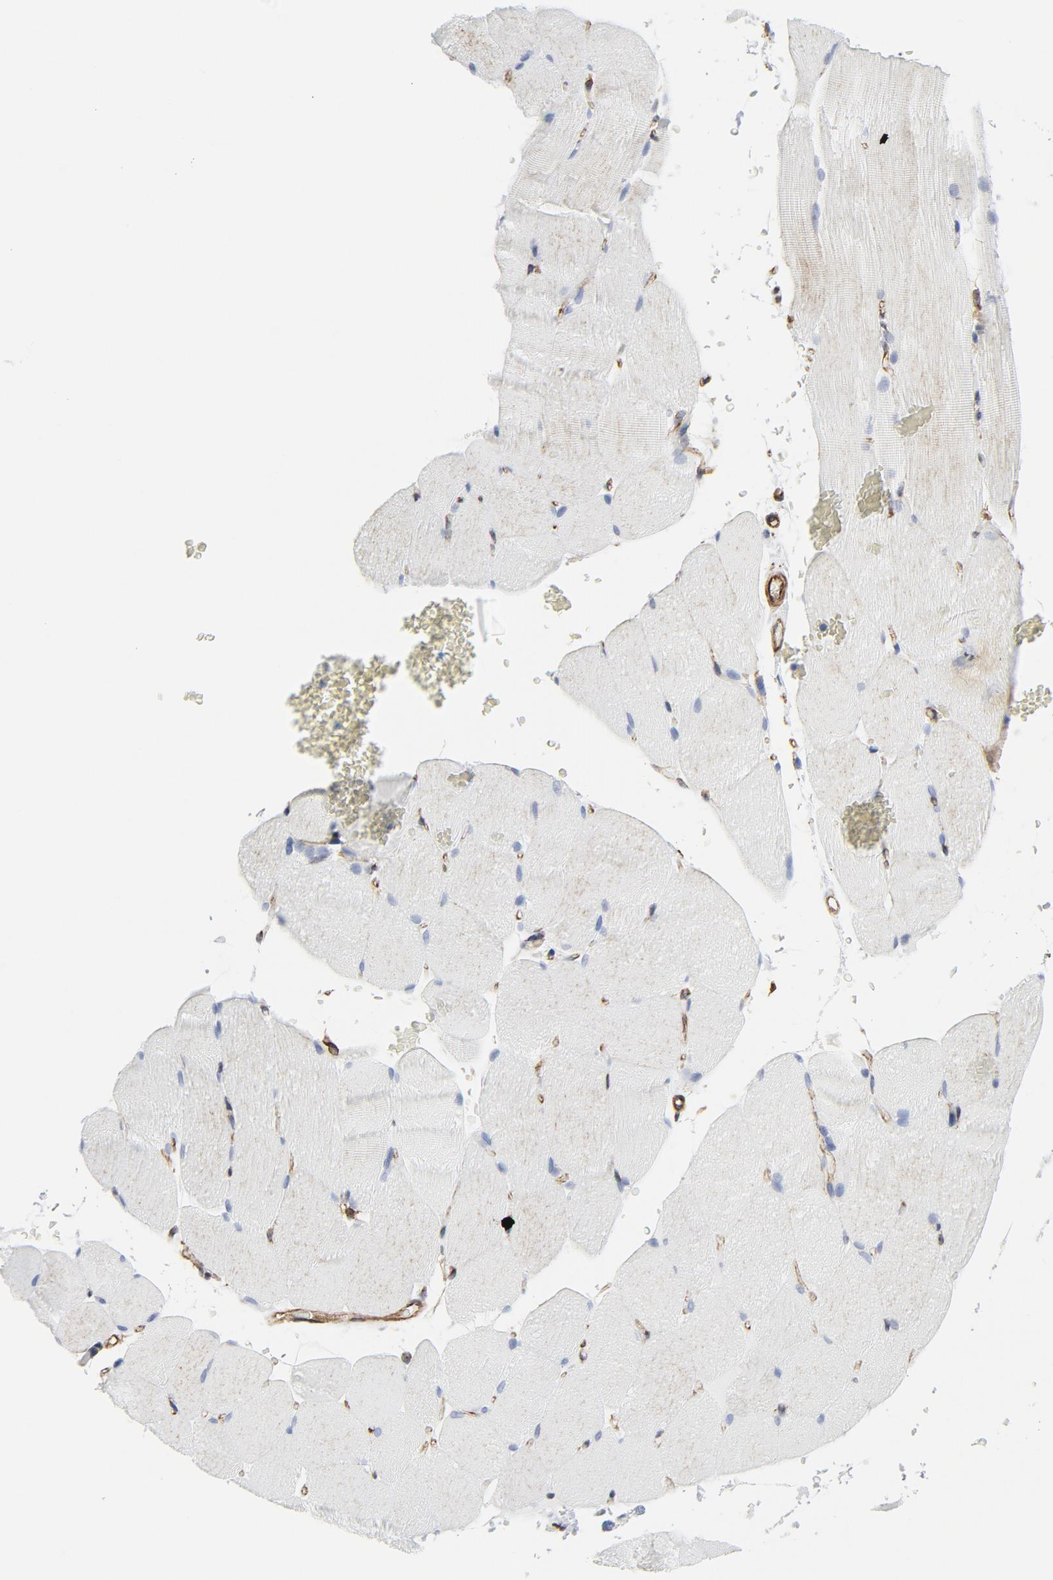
{"staining": {"intensity": "negative", "quantity": "none", "location": "none"}, "tissue": "skeletal muscle", "cell_type": "Myocytes", "image_type": "normal", "snomed": [{"axis": "morphology", "description": "Normal tissue, NOS"}, {"axis": "topography", "description": "Skeletal muscle"}], "caption": "Myocytes are negative for brown protein staining in benign skeletal muscle. The staining is performed using DAB (3,3'-diaminobenzidine) brown chromogen with nuclei counter-stained in using hematoxylin.", "gene": "TUBB1", "patient": {"sex": "female", "age": 37}}